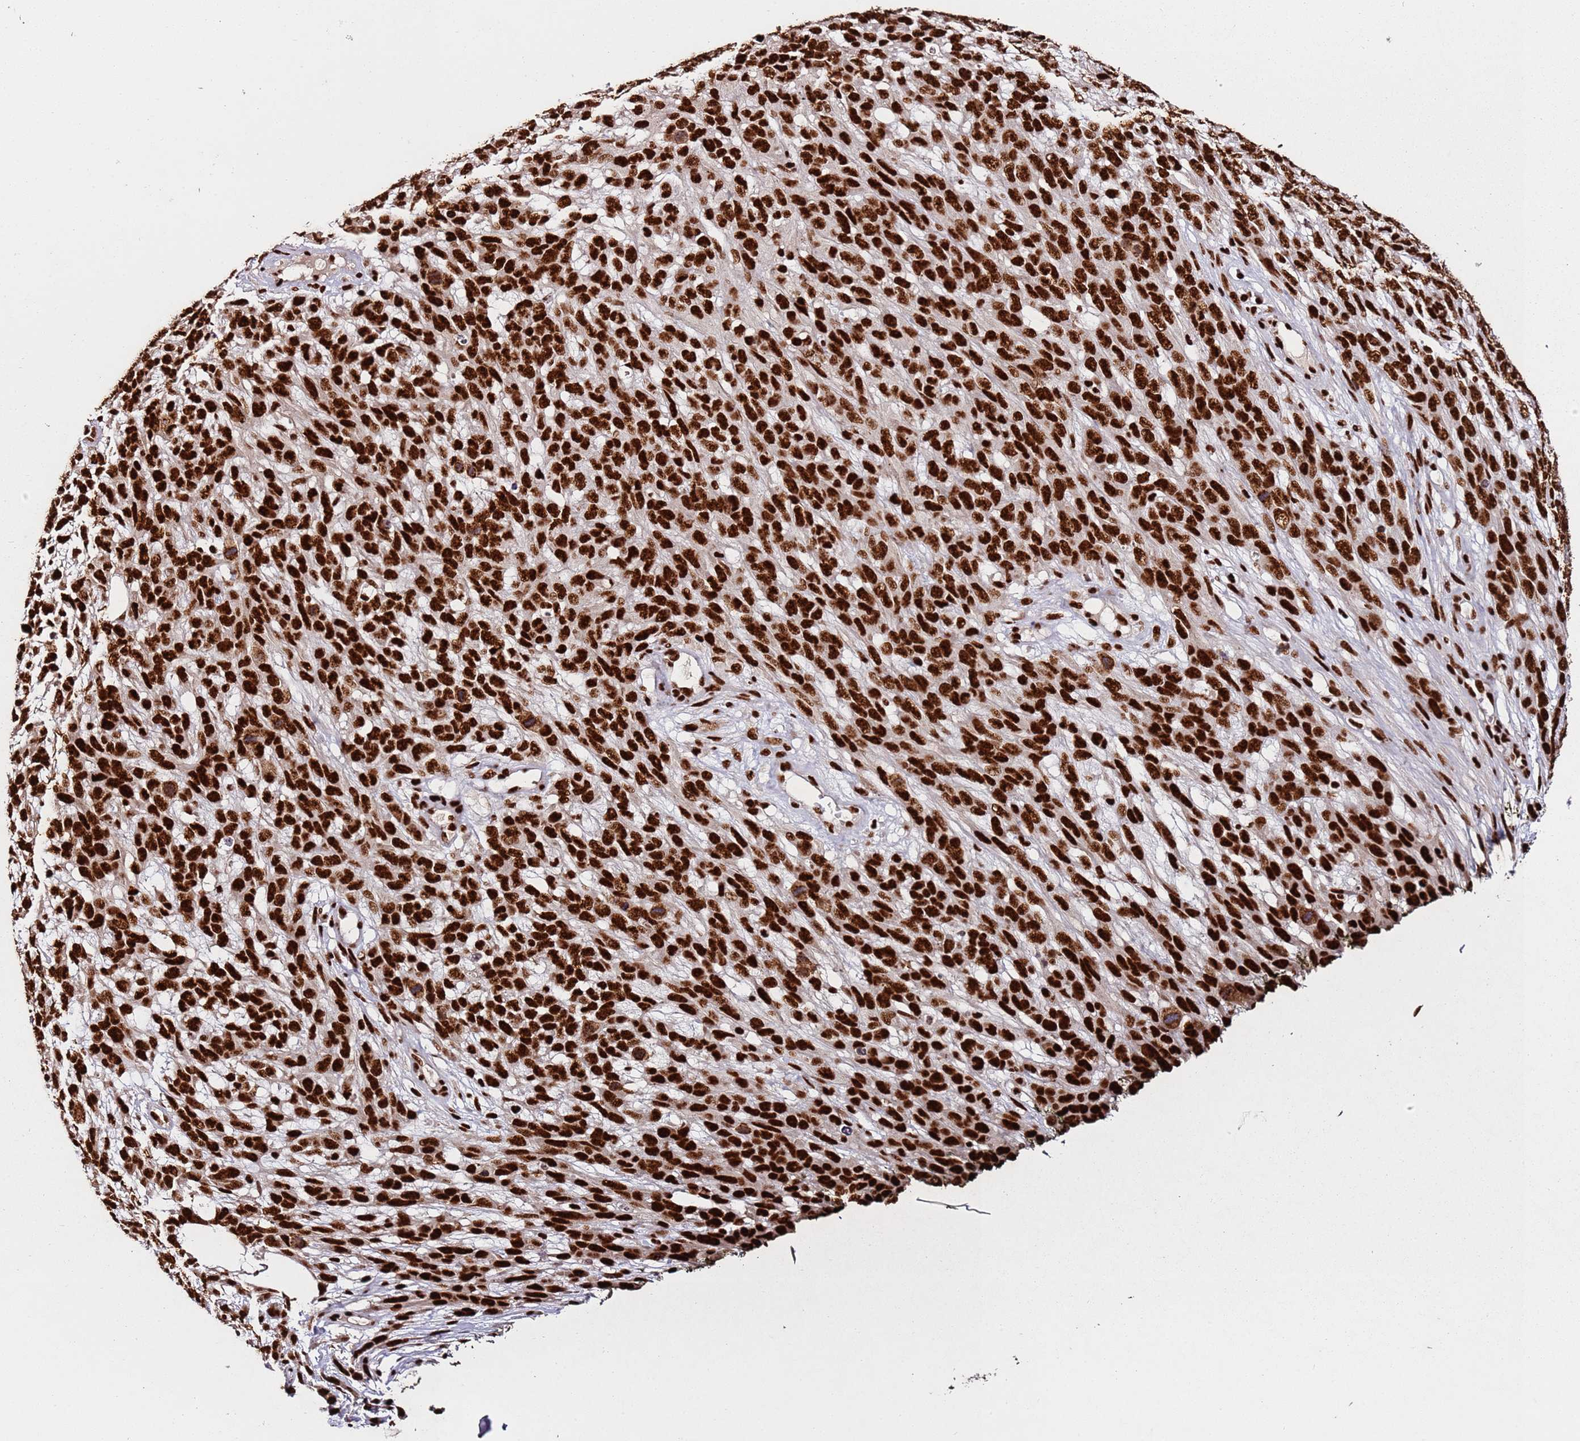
{"staining": {"intensity": "strong", "quantity": ">75%", "location": "nuclear"}, "tissue": "melanoma", "cell_type": "Tumor cells", "image_type": "cancer", "snomed": [{"axis": "morphology", "description": "Normal morphology"}, {"axis": "morphology", "description": "Malignant melanoma, NOS"}, {"axis": "topography", "description": "Skin"}], "caption": "Malignant melanoma stained with immunohistochemistry shows strong nuclear staining in approximately >75% of tumor cells.", "gene": "C6orf226", "patient": {"sex": "female", "age": 72}}